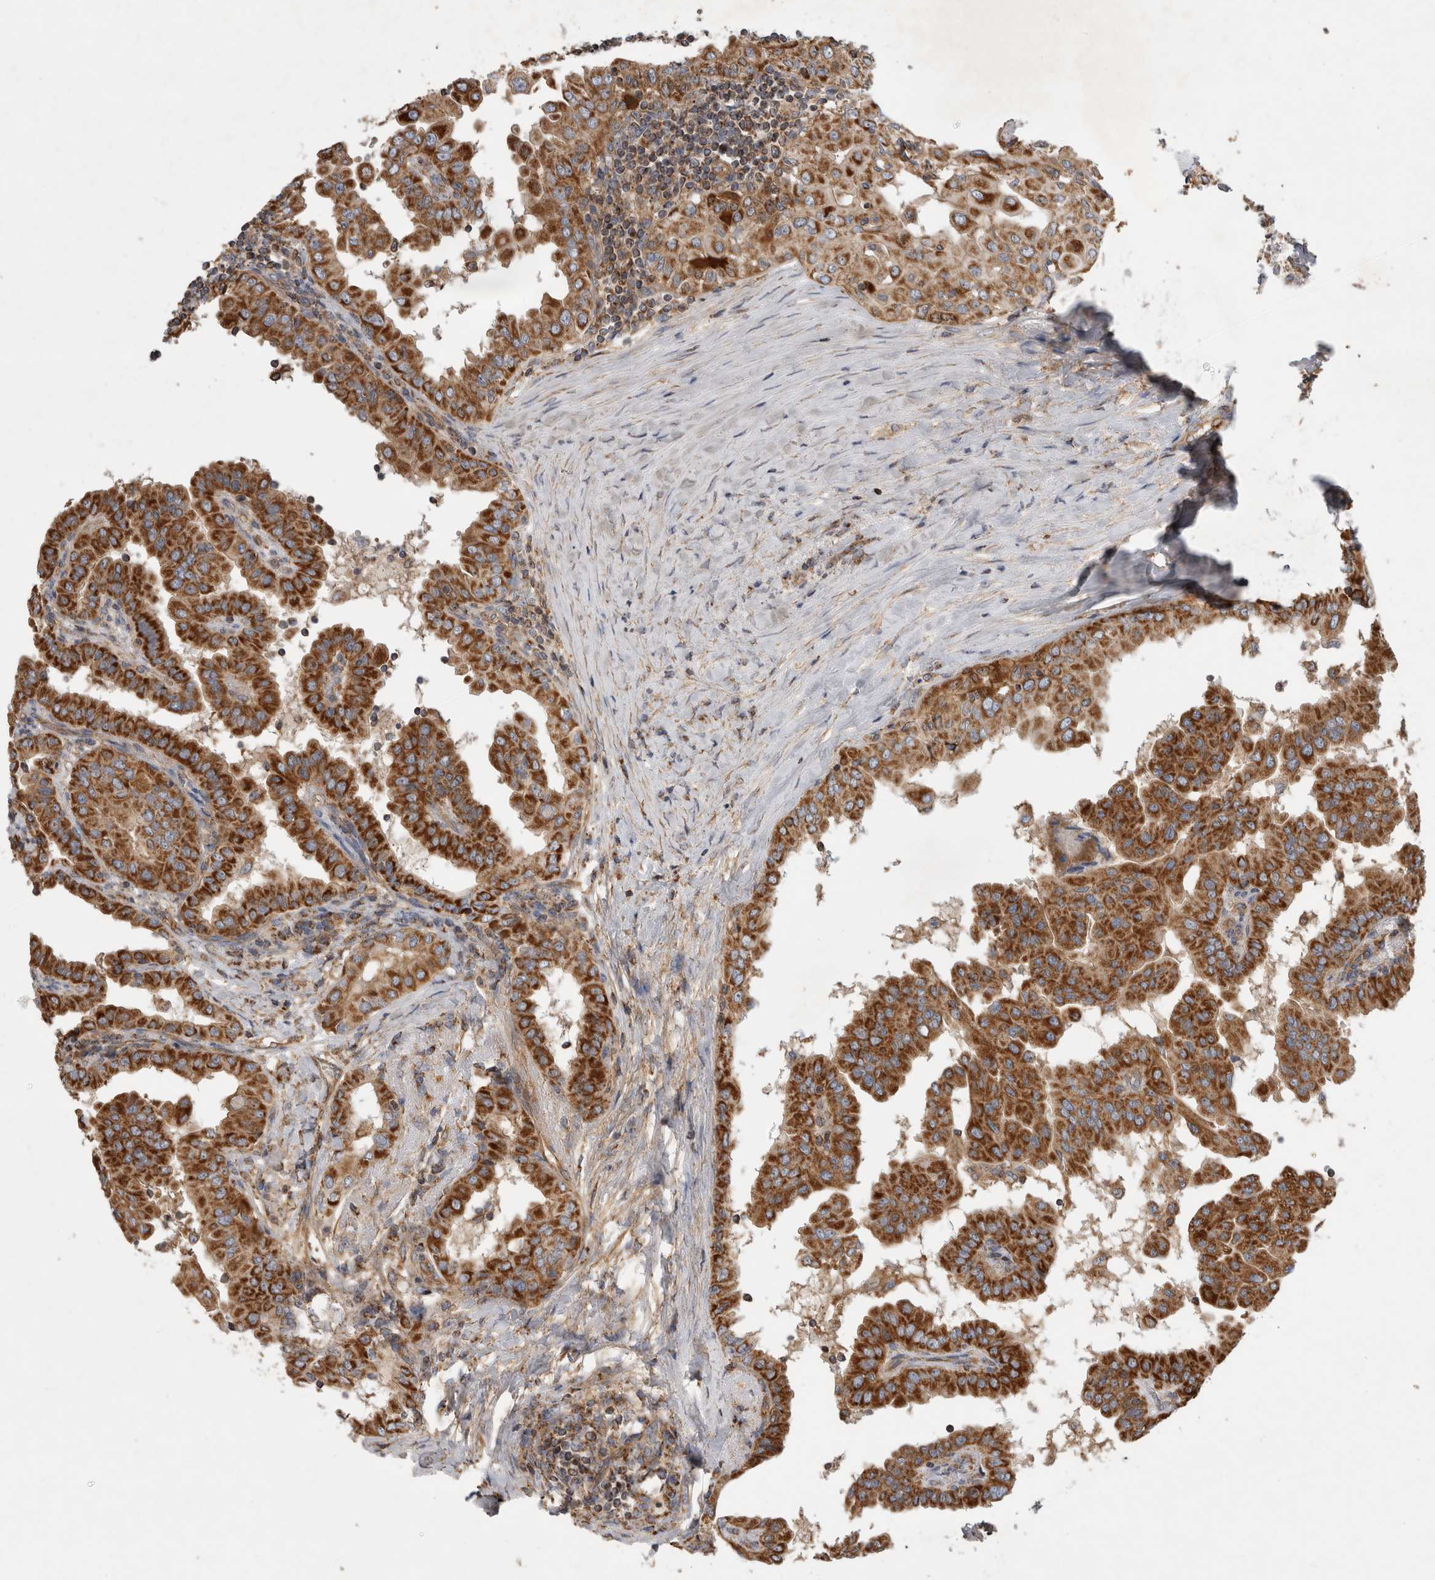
{"staining": {"intensity": "strong", "quantity": ">75%", "location": "cytoplasmic/membranous"}, "tissue": "thyroid cancer", "cell_type": "Tumor cells", "image_type": "cancer", "snomed": [{"axis": "morphology", "description": "Papillary adenocarcinoma, NOS"}, {"axis": "topography", "description": "Thyroid gland"}], "caption": "High-power microscopy captured an immunohistochemistry (IHC) micrograph of thyroid cancer (papillary adenocarcinoma), revealing strong cytoplasmic/membranous expression in about >75% of tumor cells.", "gene": "SFXN2", "patient": {"sex": "male", "age": 33}}